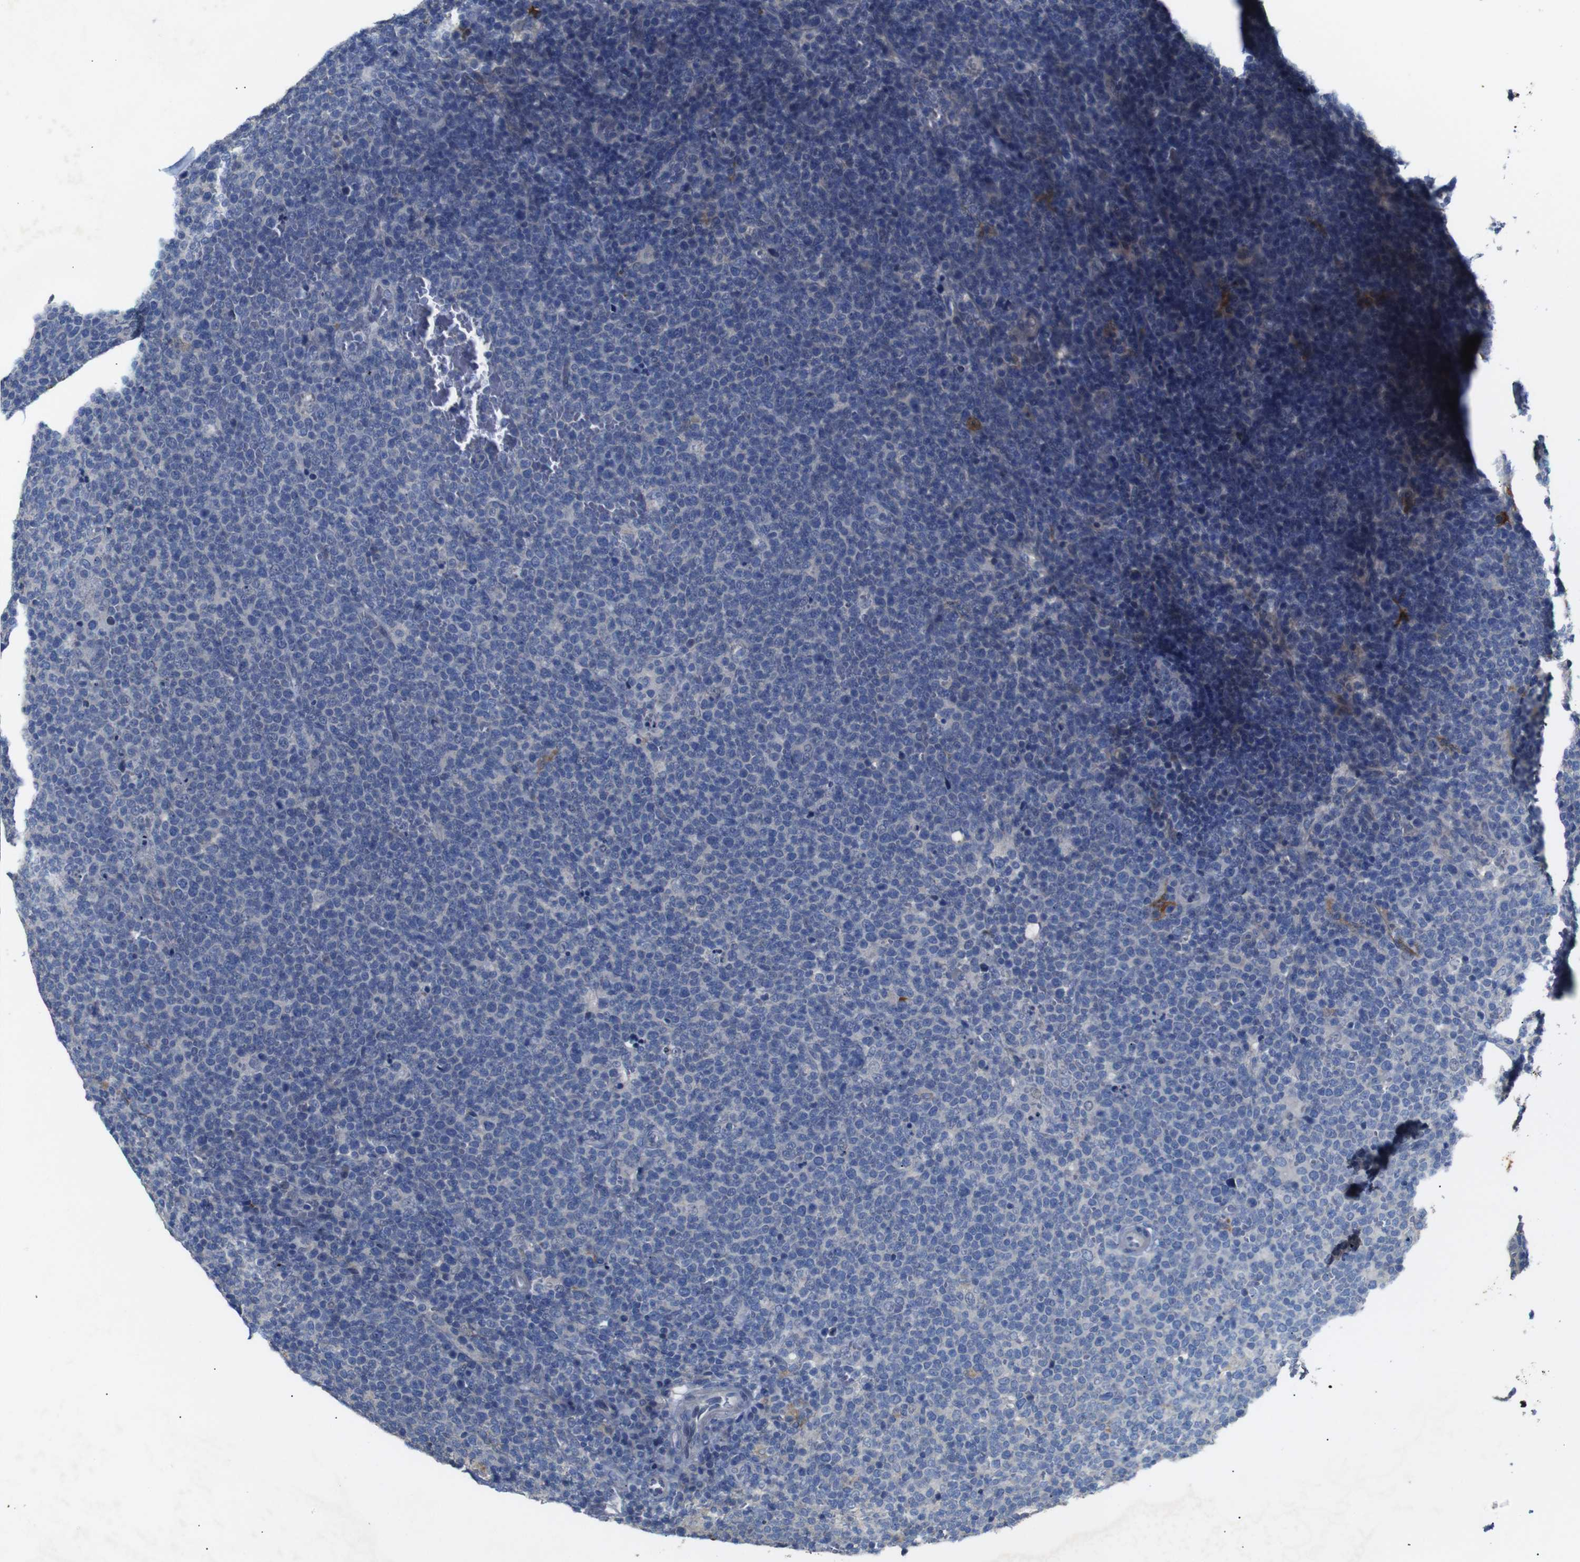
{"staining": {"intensity": "negative", "quantity": "none", "location": "none"}, "tissue": "lymphoma", "cell_type": "Tumor cells", "image_type": "cancer", "snomed": [{"axis": "morphology", "description": "Malignant lymphoma, non-Hodgkin's type, High grade"}, {"axis": "topography", "description": "Lymph node"}], "caption": "A high-resolution histopathology image shows IHC staining of high-grade malignant lymphoma, non-Hodgkin's type, which reveals no significant staining in tumor cells. (DAB immunohistochemistry (IHC) with hematoxylin counter stain).", "gene": "ALOX15", "patient": {"sex": "male", "age": 61}}